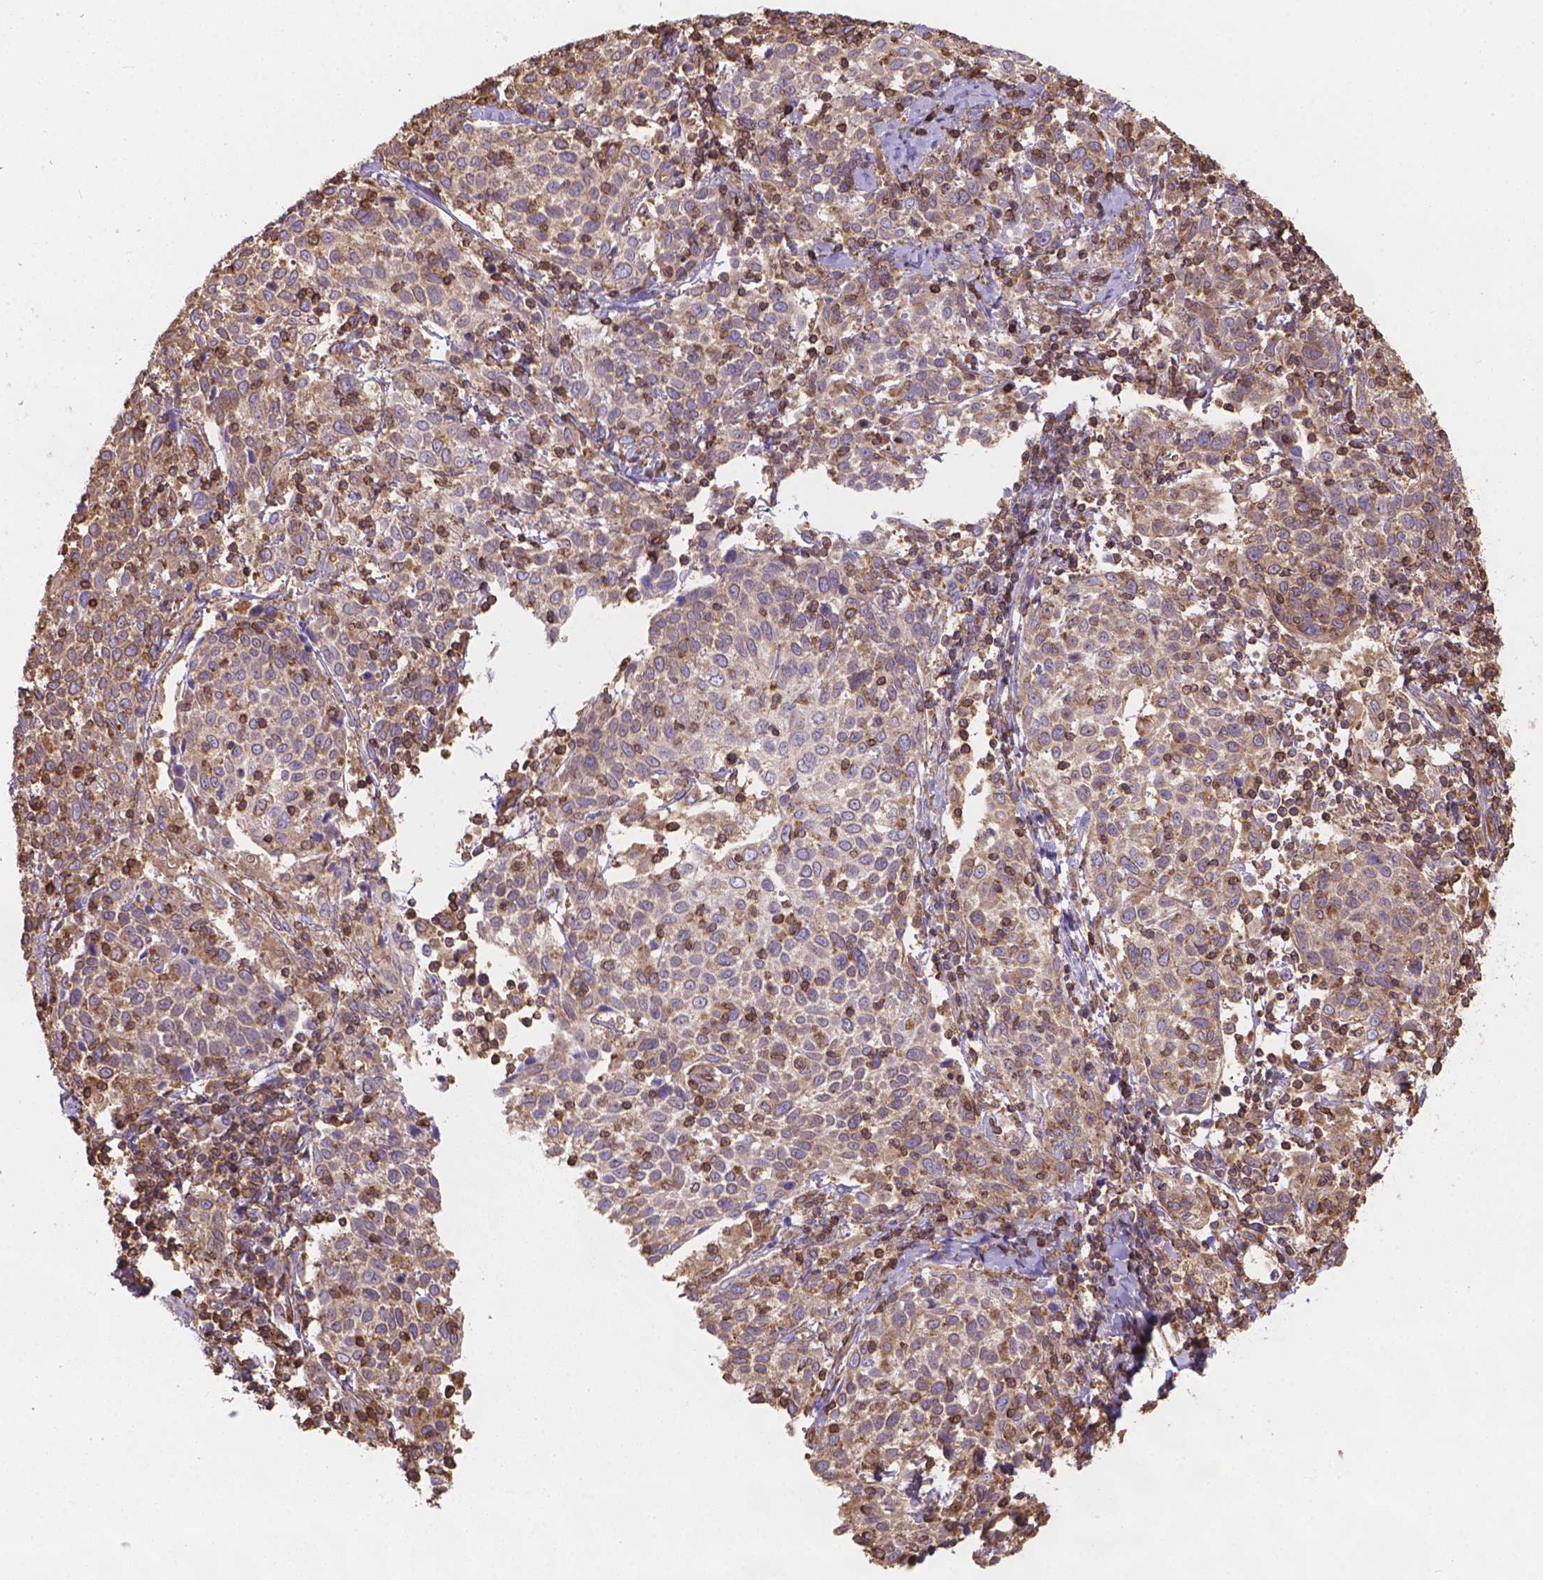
{"staining": {"intensity": "weak", "quantity": ">75%", "location": "cytoplasmic/membranous"}, "tissue": "cervical cancer", "cell_type": "Tumor cells", "image_type": "cancer", "snomed": [{"axis": "morphology", "description": "Squamous cell carcinoma, NOS"}, {"axis": "topography", "description": "Cervix"}], "caption": "IHC photomicrograph of neoplastic tissue: cervical cancer stained using immunohistochemistry (IHC) displays low levels of weak protein expression localized specifically in the cytoplasmic/membranous of tumor cells, appearing as a cytoplasmic/membranous brown color.", "gene": "DMWD", "patient": {"sex": "female", "age": 61}}